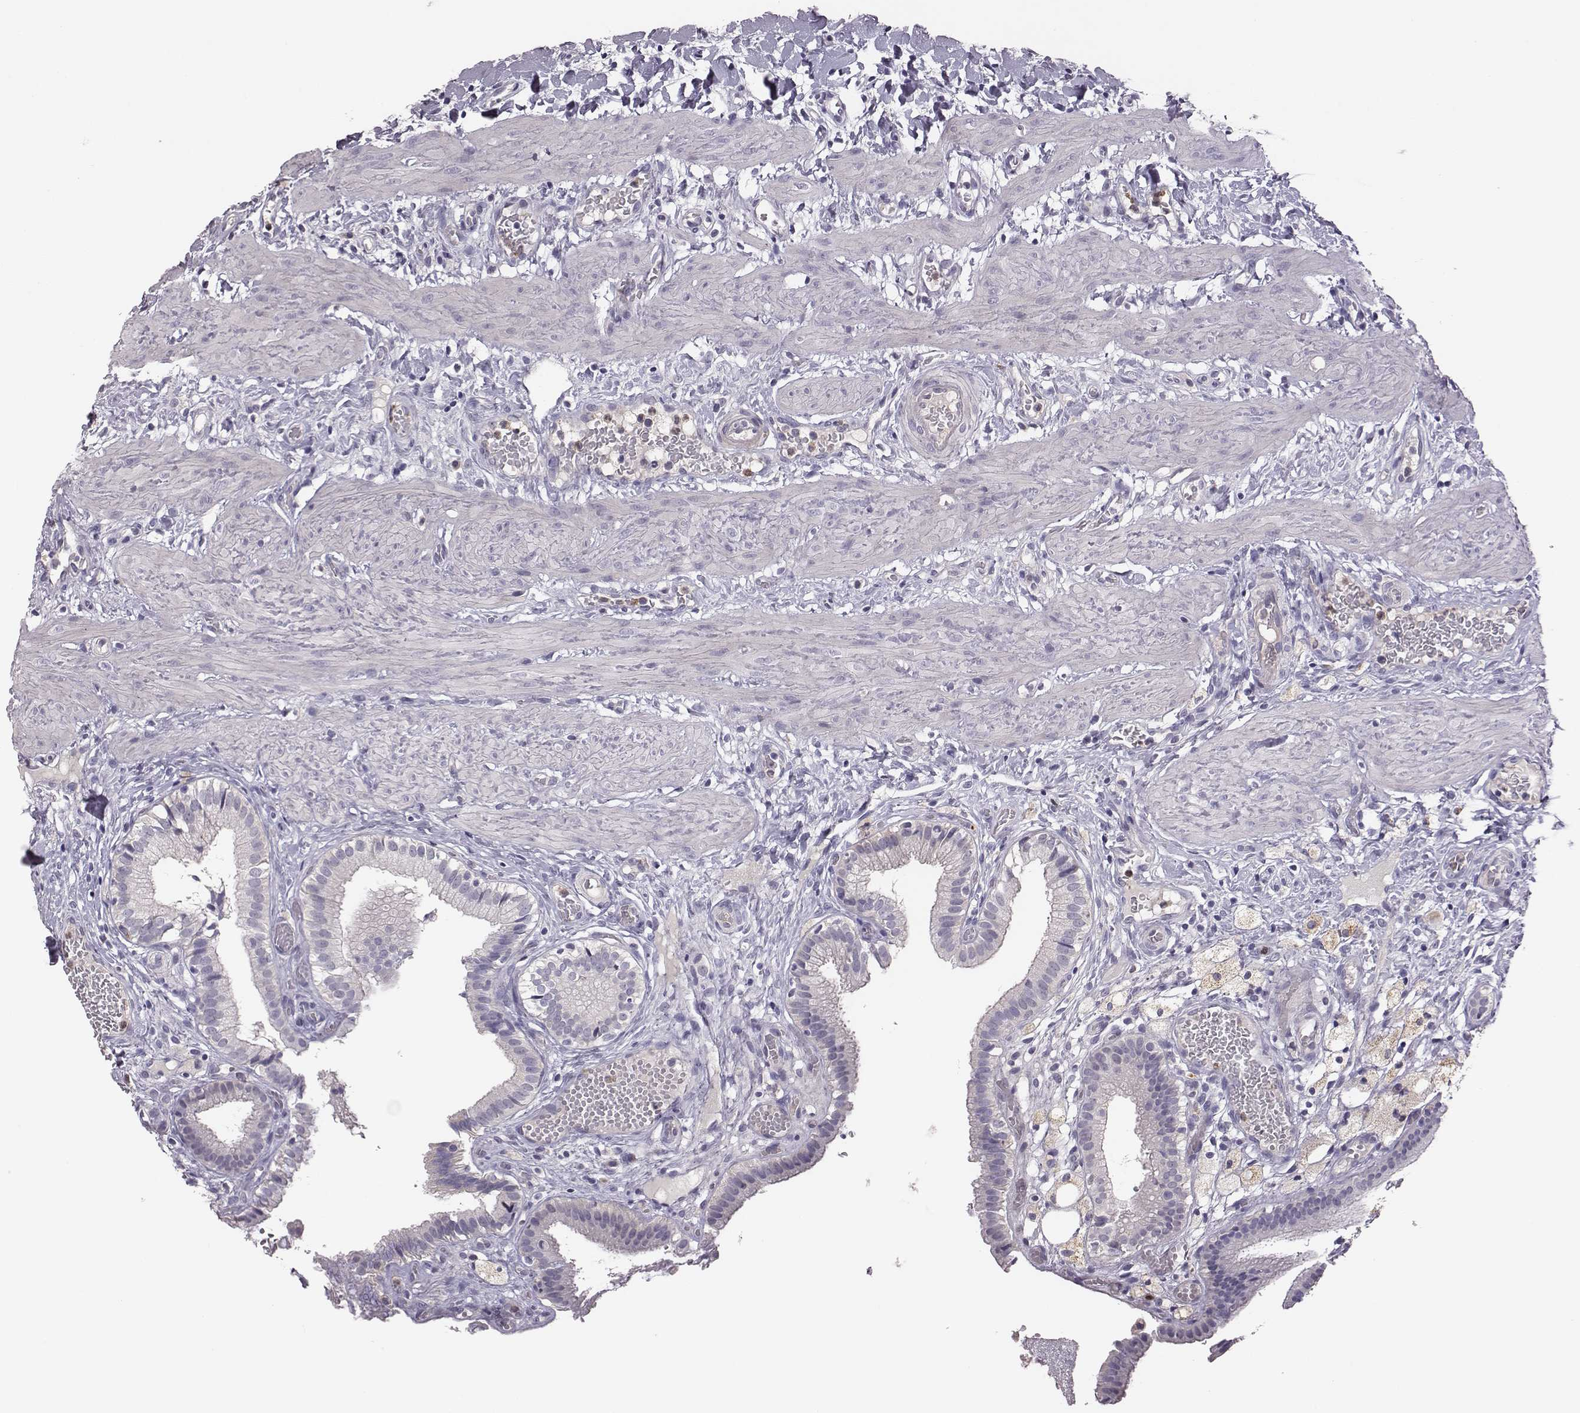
{"staining": {"intensity": "negative", "quantity": "none", "location": "none"}, "tissue": "gallbladder", "cell_type": "Glandular cells", "image_type": "normal", "snomed": [{"axis": "morphology", "description": "Normal tissue, NOS"}, {"axis": "topography", "description": "Gallbladder"}], "caption": "High magnification brightfield microscopy of normal gallbladder stained with DAB (3,3'-diaminobenzidine) (brown) and counterstained with hematoxylin (blue): glandular cells show no significant positivity. The staining is performed using DAB brown chromogen with nuclei counter-stained in using hematoxylin.", "gene": "KMO", "patient": {"sex": "female", "age": 24}}